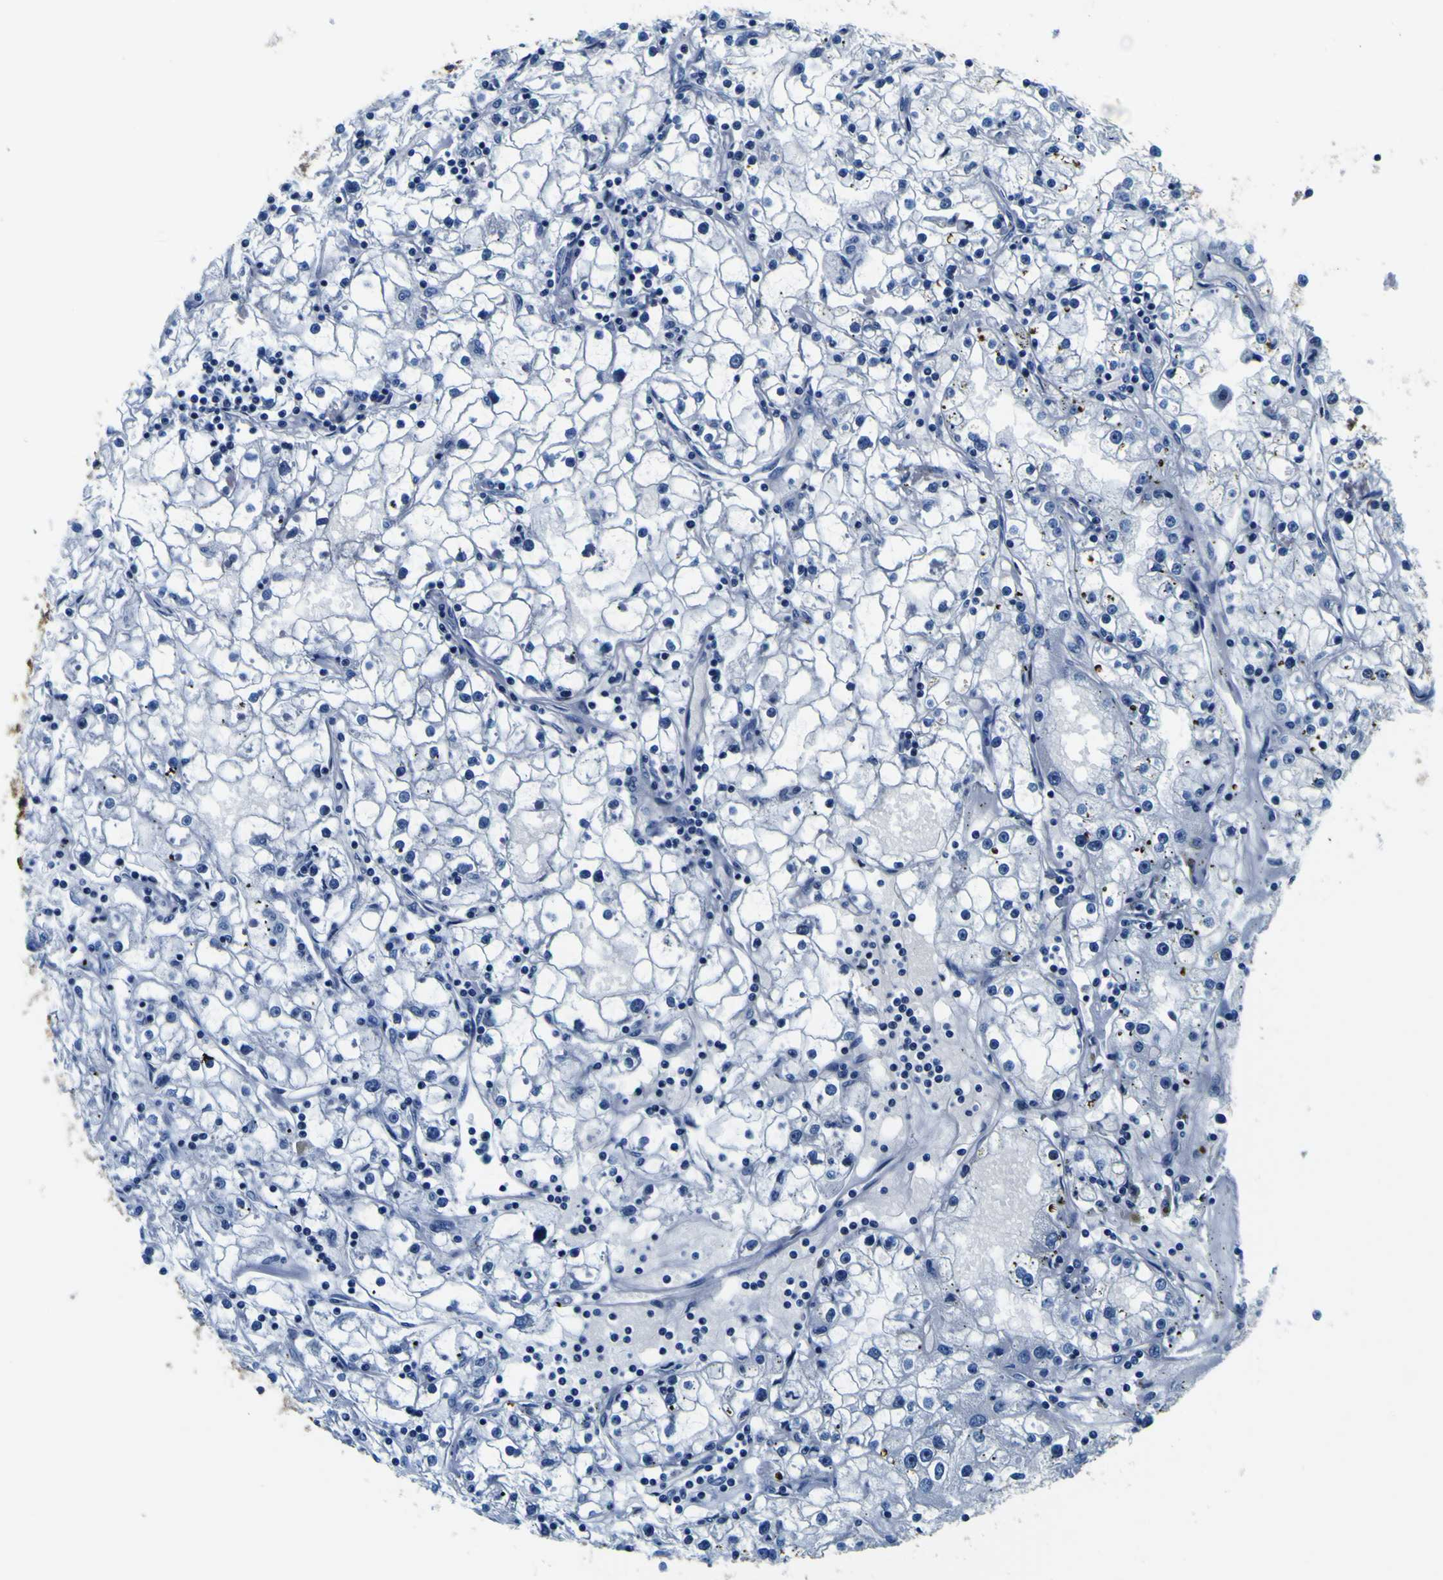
{"staining": {"intensity": "negative", "quantity": "none", "location": "none"}, "tissue": "renal cancer", "cell_type": "Tumor cells", "image_type": "cancer", "snomed": [{"axis": "morphology", "description": "Adenocarcinoma, NOS"}, {"axis": "topography", "description": "Kidney"}], "caption": "An IHC photomicrograph of adenocarcinoma (renal) is shown. There is no staining in tumor cells of adenocarcinoma (renal).", "gene": "TUBA1B", "patient": {"sex": "male", "age": 56}}